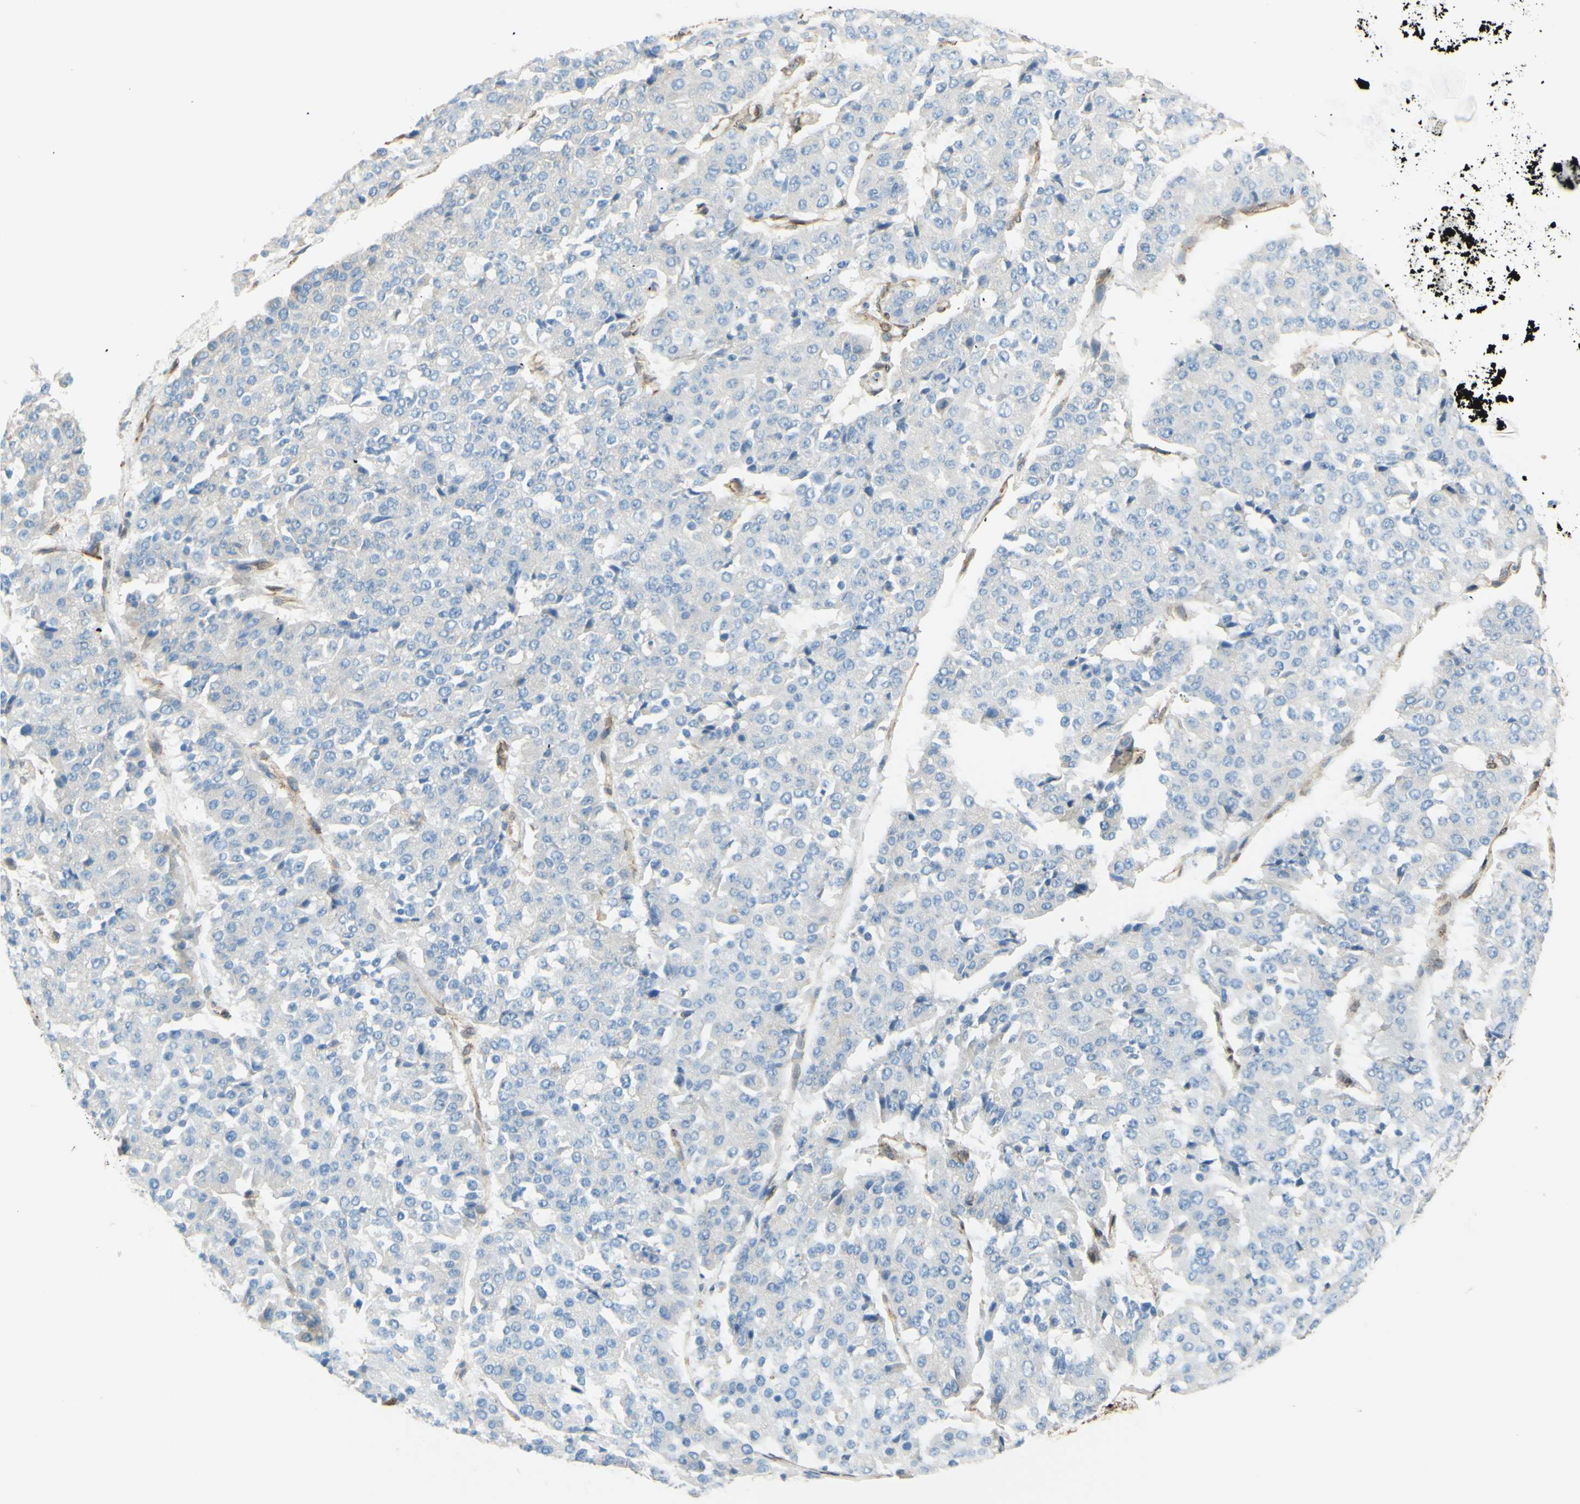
{"staining": {"intensity": "negative", "quantity": "none", "location": "none"}, "tissue": "pancreatic cancer", "cell_type": "Tumor cells", "image_type": "cancer", "snomed": [{"axis": "morphology", "description": "Adenocarcinoma, NOS"}, {"axis": "topography", "description": "Pancreas"}], "caption": "High magnification brightfield microscopy of adenocarcinoma (pancreatic) stained with DAB (3,3'-diaminobenzidine) (brown) and counterstained with hematoxylin (blue): tumor cells show no significant positivity. (DAB (3,3'-diaminobenzidine) immunohistochemistry (IHC), high magnification).", "gene": "ENDOD1", "patient": {"sex": "male", "age": 50}}